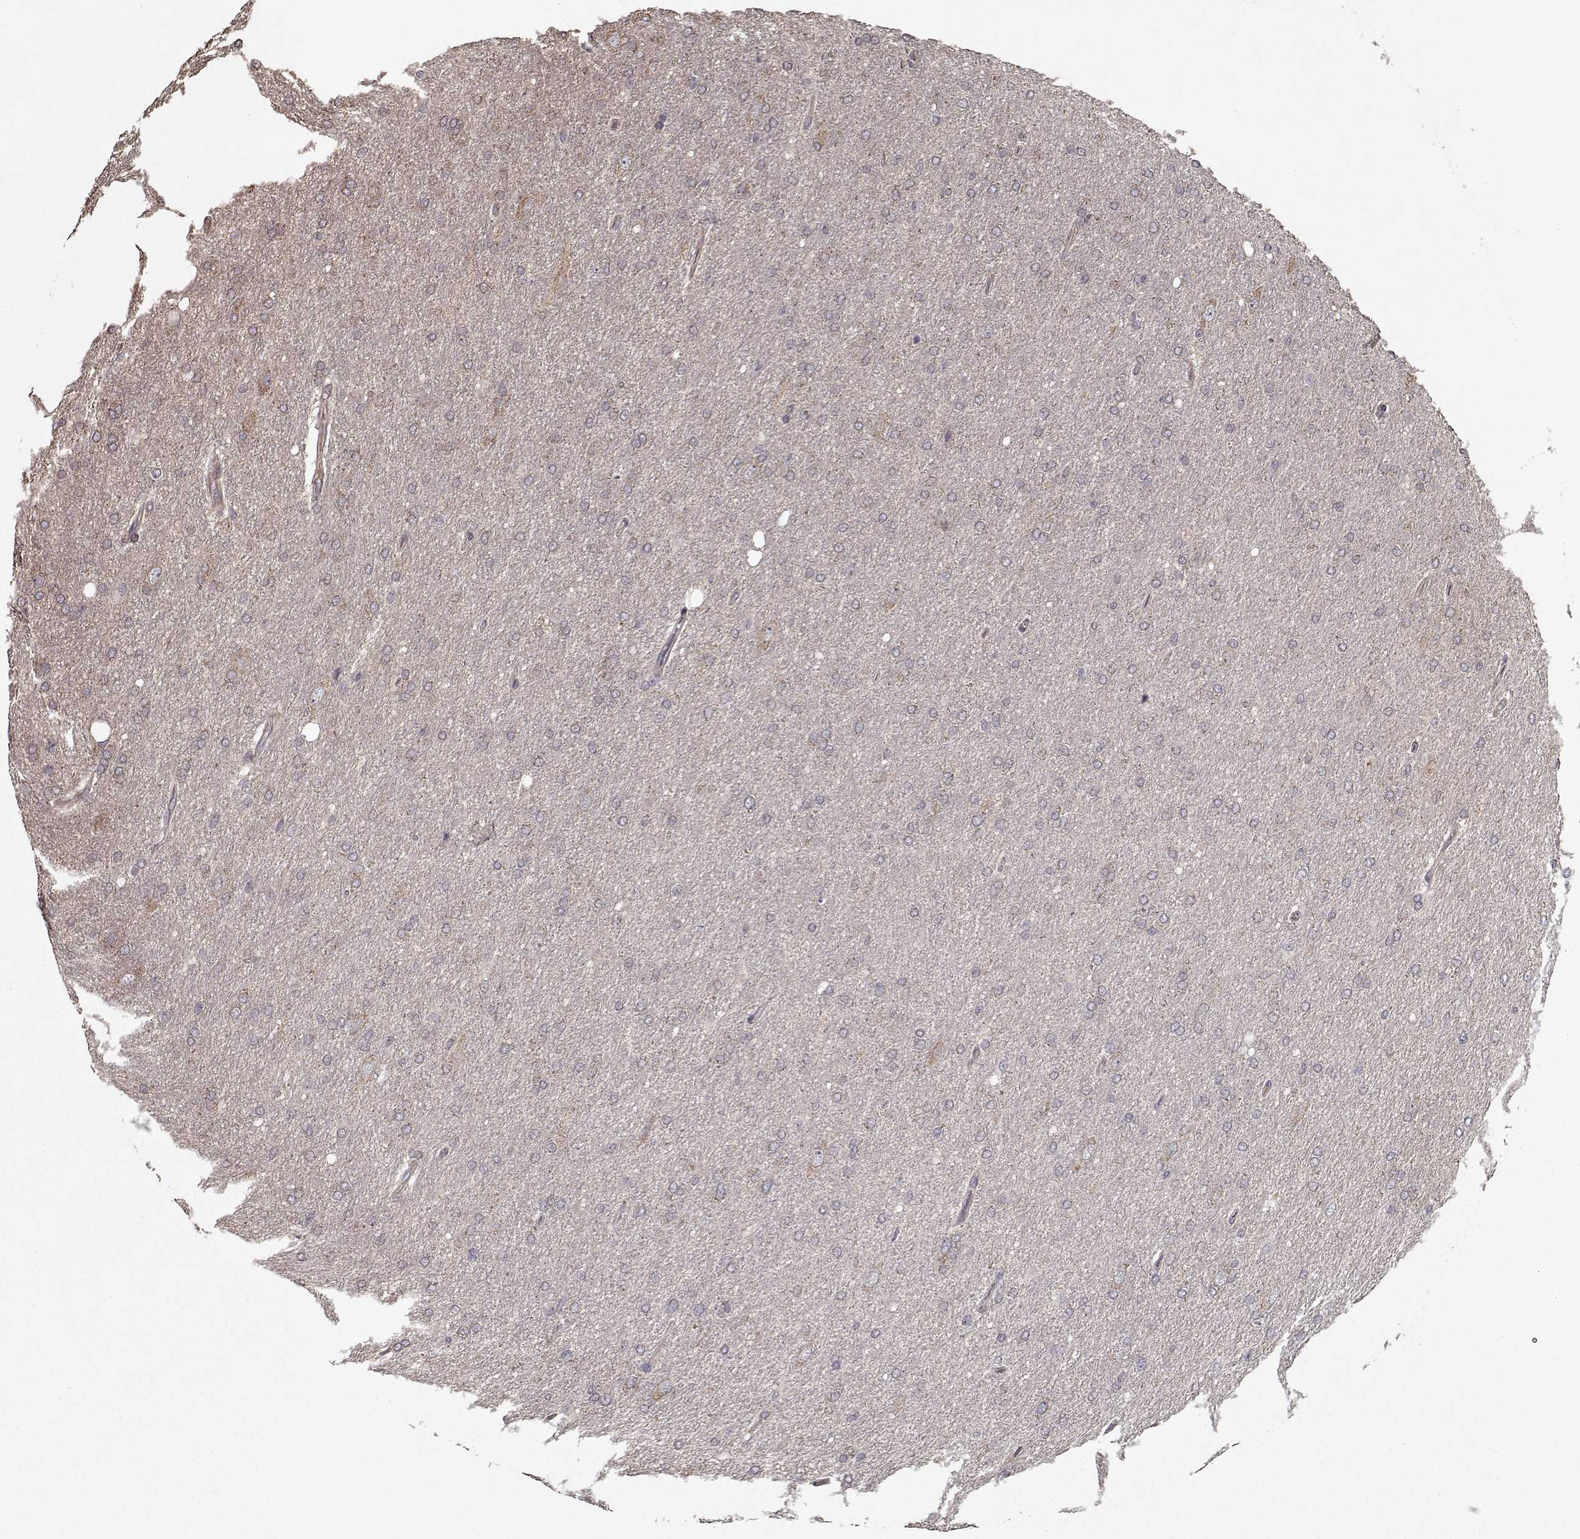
{"staining": {"intensity": "weak", "quantity": "25%-75%", "location": "cytoplasmic/membranous"}, "tissue": "glioma", "cell_type": "Tumor cells", "image_type": "cancer", "snomed": [{"axis": "morphology", "description": "Glioma, malignant, High grade"}, {"axis": "topography", "description": "Cerebral cortex"}], "caption": "Immunohistochemical staining of malignant high-grade glioma shows low levels of weak cytoplasmic/membranous protein staining in approximately 25%-75% of tumor cells.", "gene": "IMMP1L", "patient": {"sex": "male", "age": 70}}